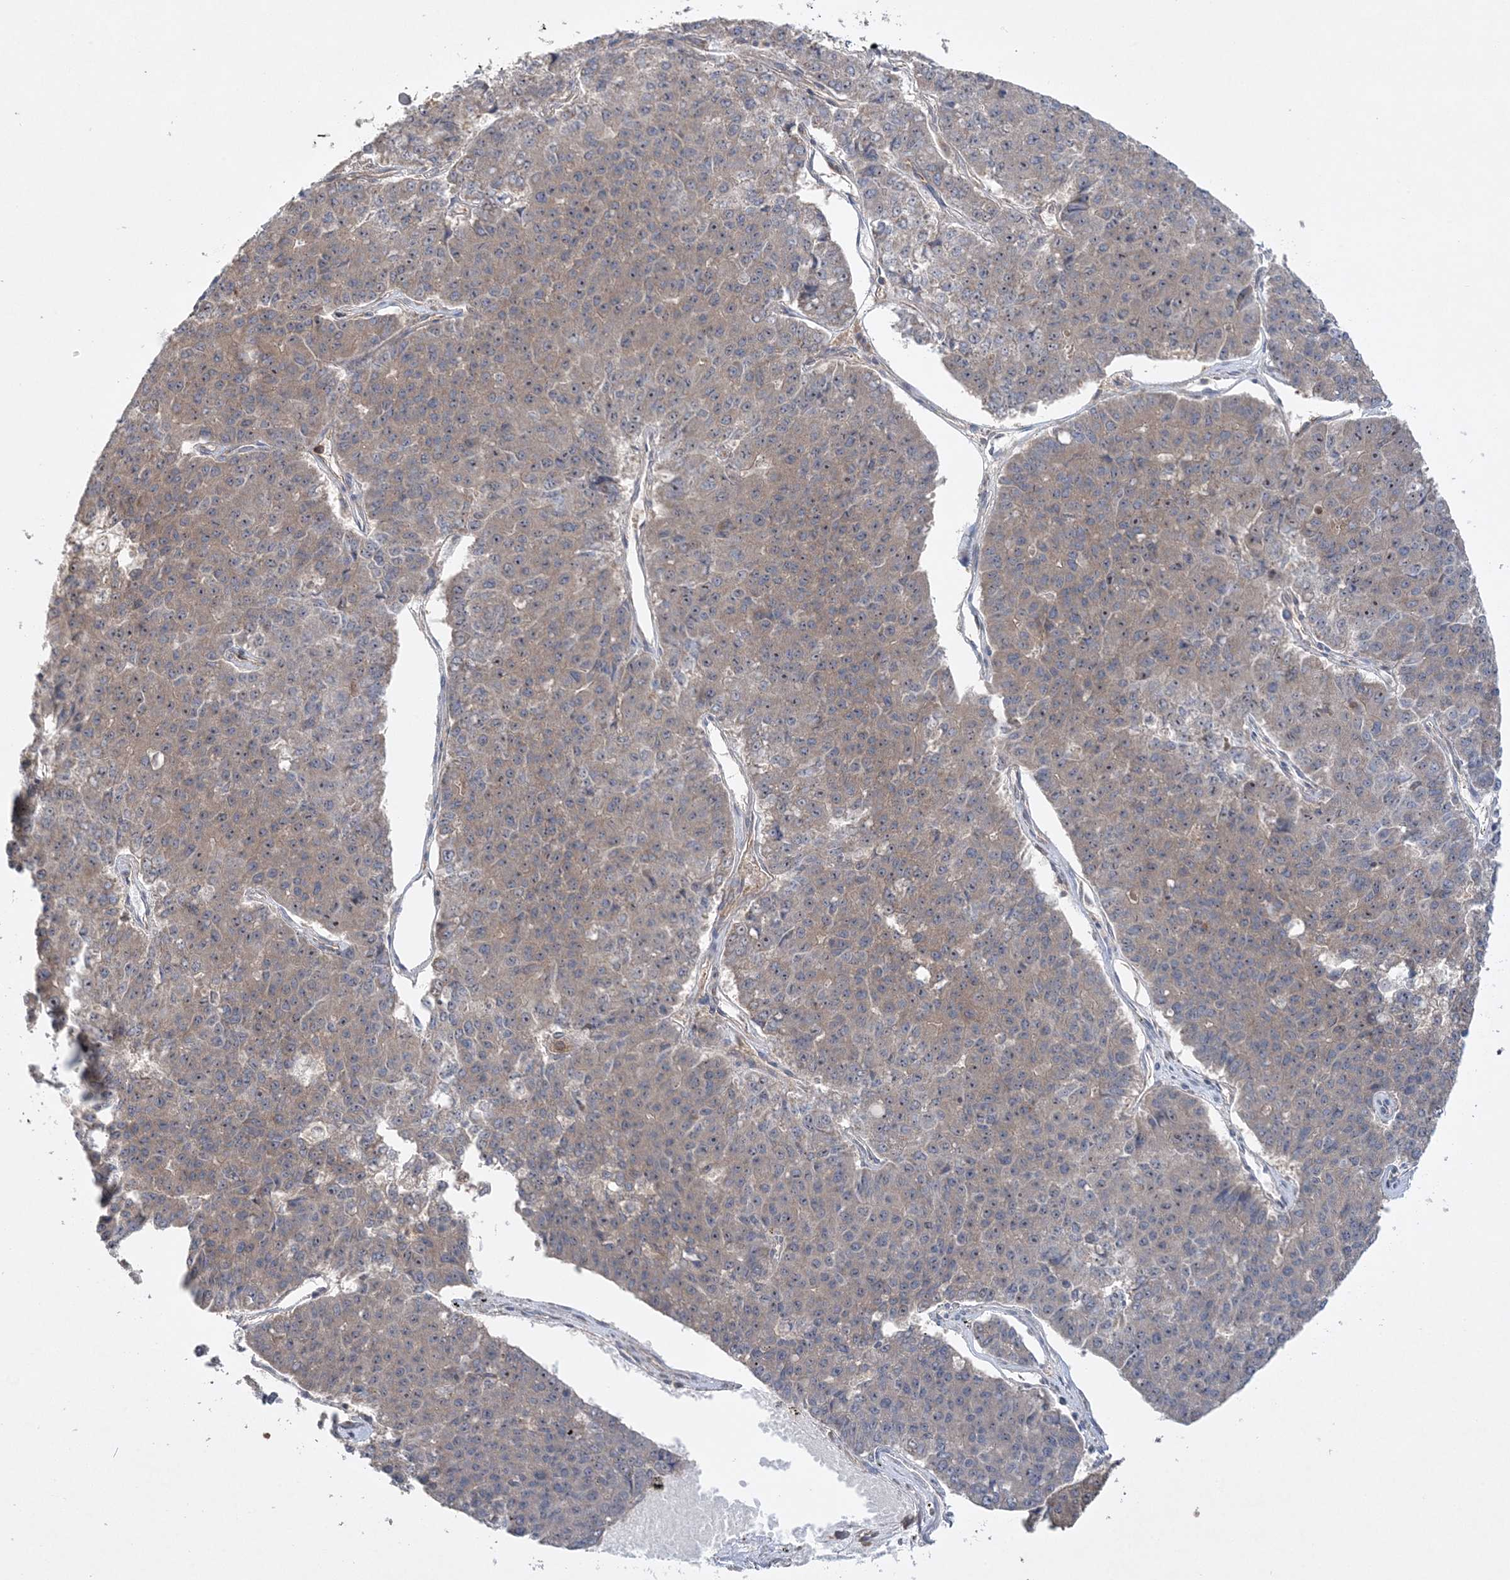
{"staining": {"intensity": "weak", "quantity": "<25%", "location": "cytoplasmic/membranous"}, "tissue": "pancreatic cancer", "cell_type": "Tumor cells", "image_type": "cancer", "snomed": [{"axis": "morphology", "description": "Adenocarcinoma, NOS"}, {"axis": "topography", "description": "Pancreas"}], "caption": "Image shows no protein staining in tumor cells of pancreatic adenocarcinoma tissue. Nuclei are stained in blue.", "gene": "ACAP2", "patient": {"sex": "male", "age": 50}}